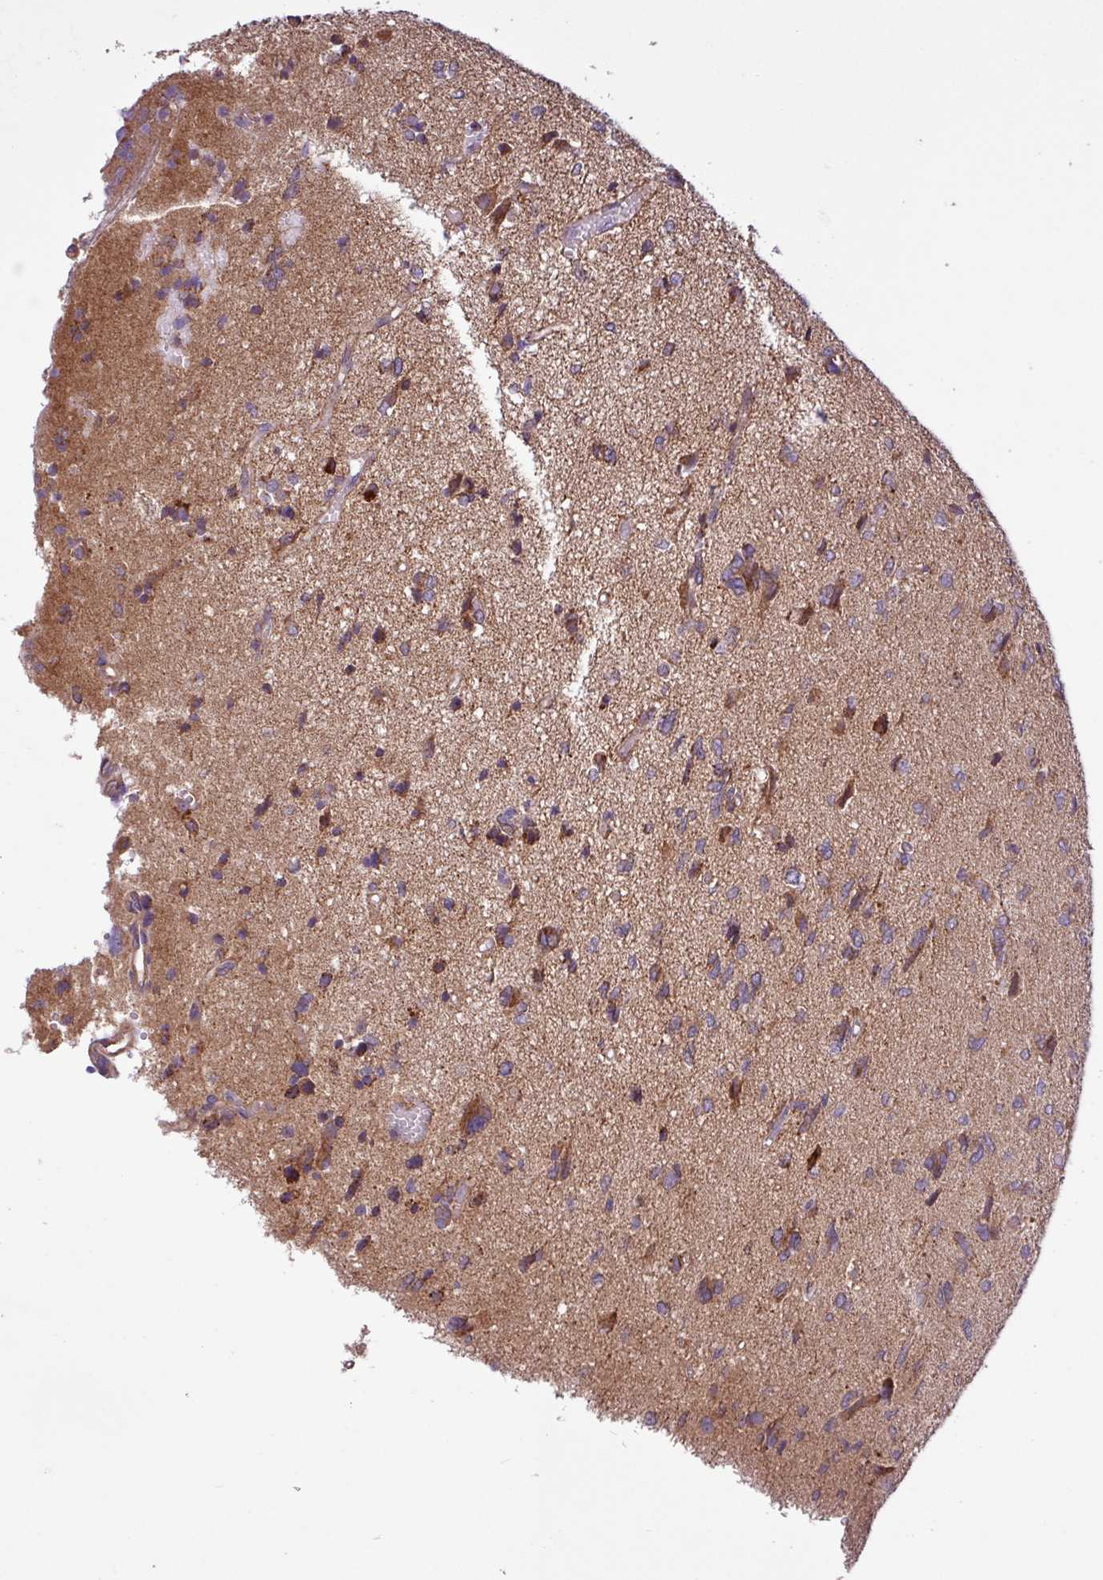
{"staining": {"intensity": "moderate", "quantity": "<25%", "location": "cytoplasmic/membranous"}, "tissue": "glioma", "cell_type": "Tumor cells", "image_type": "cancer", "snomed": [{"axis": "morphology", "description": "Glioma, malignant, High grade"}, {"axis": "topography", "description": "Brain"}], "caption": "A micrograph of malignant glioma (high-grade) stained for a protein shows moderate cytoplasmic/membranous brown staining in tumor cells.", "gene": "TIMM10B", "patient": {"sex": "female", "age": 59}}